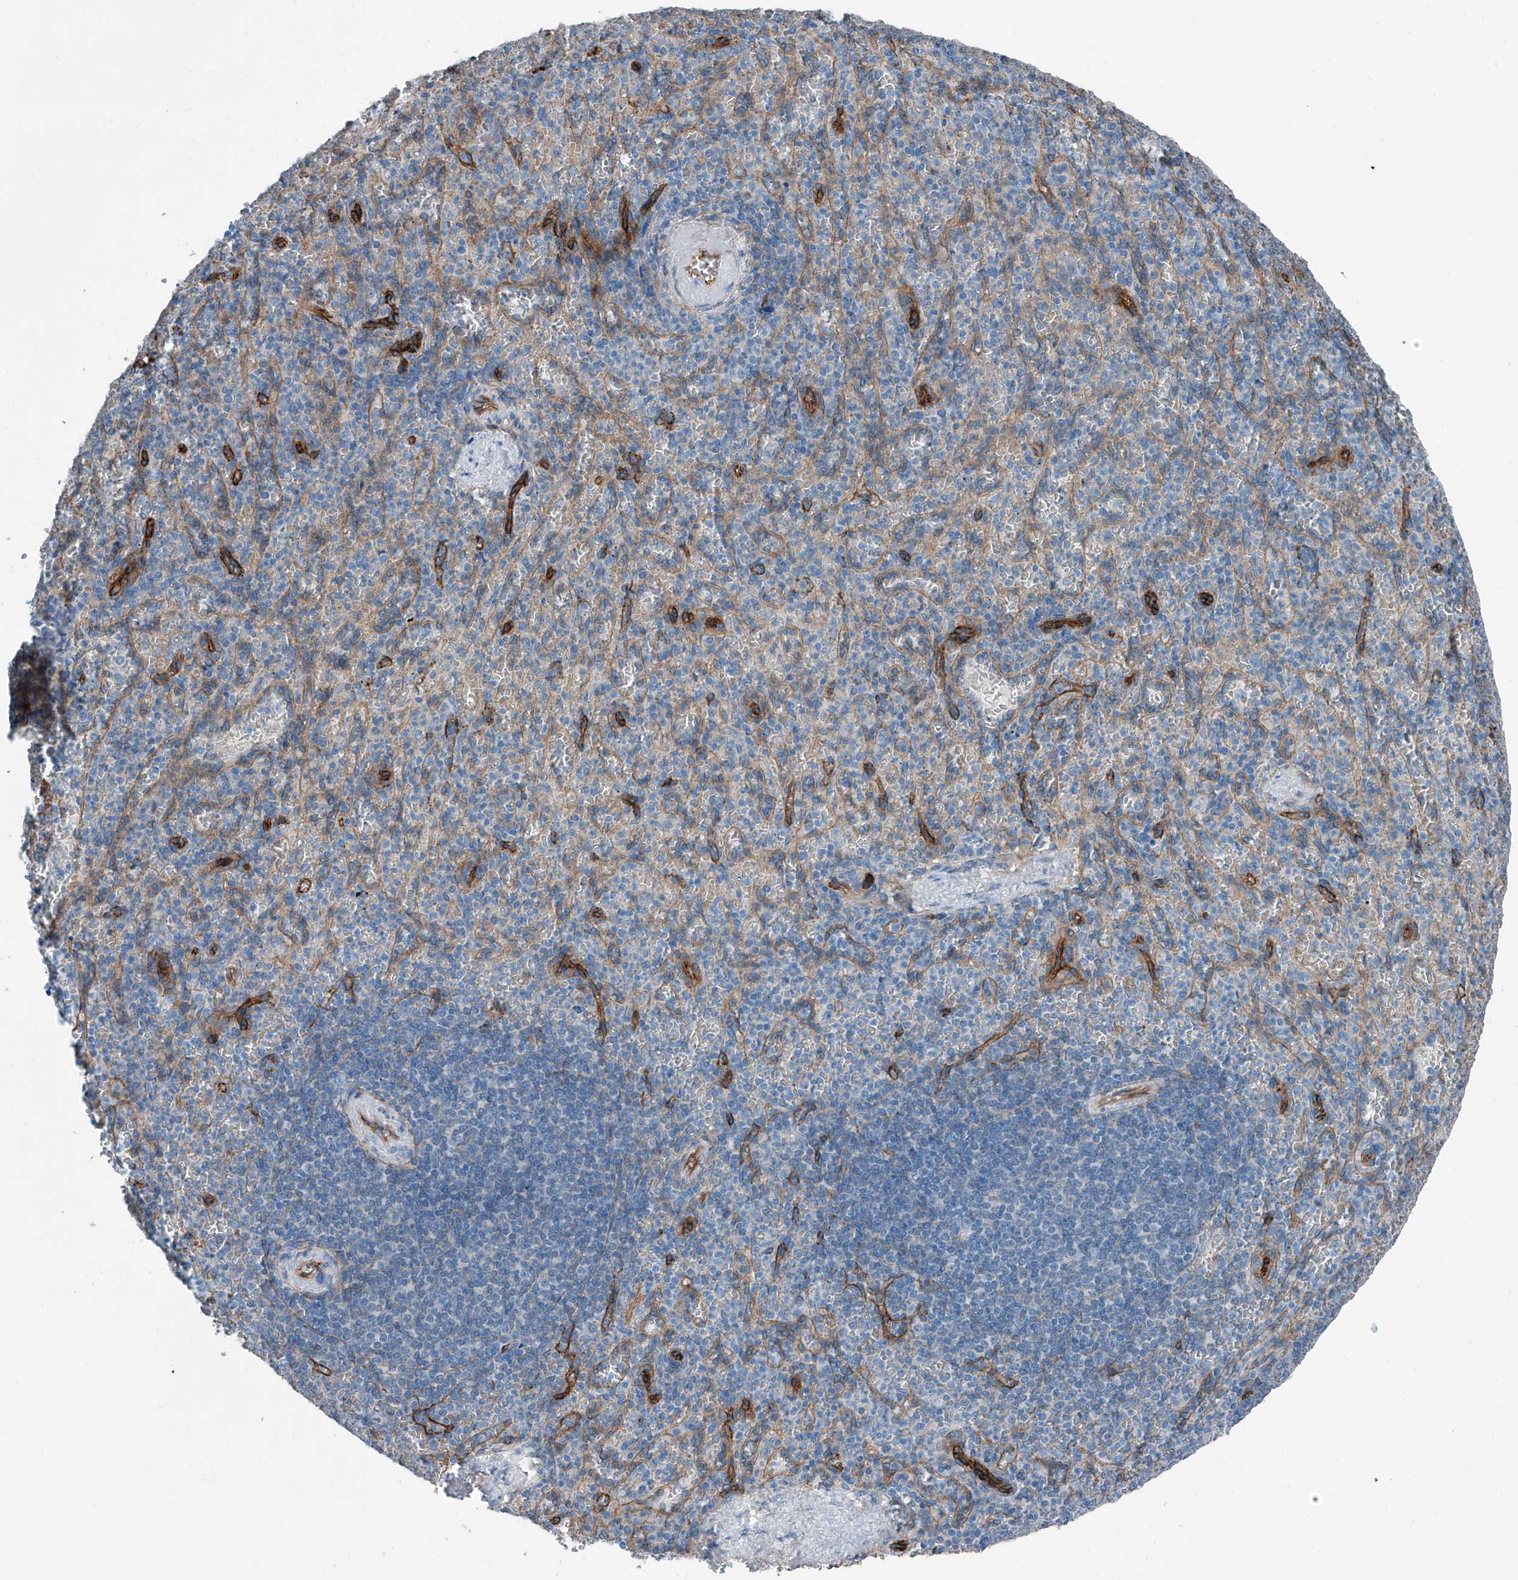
{"staining": {"intensity": "negative", "quantity": "none", "location": "none"}, "tissue": "spleen", "cell_type": "Cells in red pulp", "image_type": "normal", "snomed": [{"axis": "morphology", "description": "Normal tissue, NOS"}, {"axis": "topography", "description": "Spleen"}], "caption": "This histopathology image is of benign spleen stained with immunohistochemistry (IHC) to label a protein in brown with the nuclei are counter-stained blue. There is no positivity in cells in red pulp.", "gene": "THEMIS2", "patient": {"sex": "female", "age": 74}}